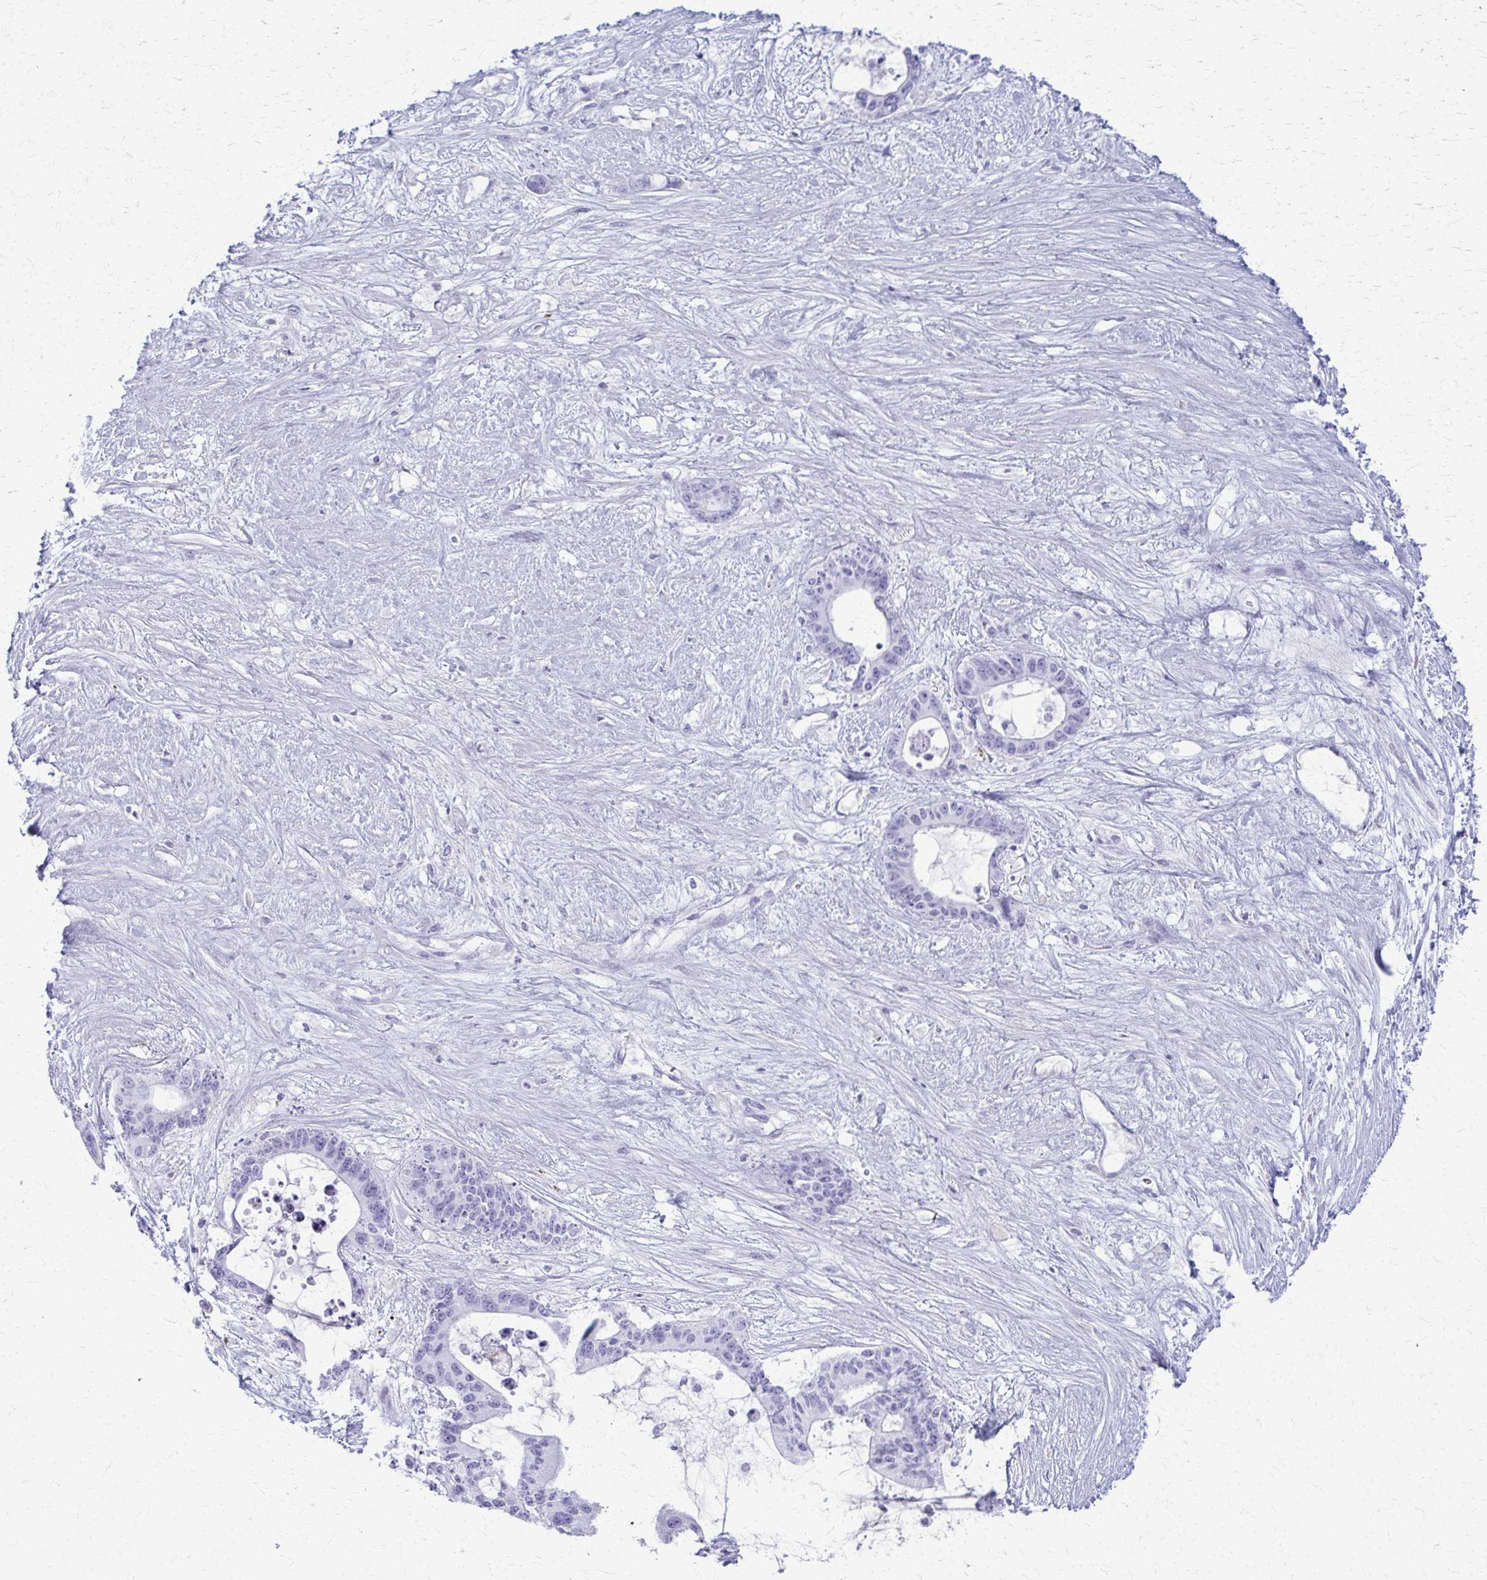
{"staining": {"intensity": "negative", "quantity": "none", "location": "none"}, "tissue": "liver cancer", "cell_type": "Tumor cells", "image_type": "cancer", "snomed": [{"axis": "morphology", "description": "Normal tissue, NOS"}, {"axis": "morphology", "description": "Cholangiocarcinoma"}, {"axis": "topography", "description": "Liver"}, {"axis": "topography", "description": "Peripheral nerve tissue"}], "caption": "Cholangiocarcinoma (liver) stained for a protein using IHC demonstrates no expression tumor cells.", "gene": "ACSM2B", "patient": {"sex": "female", "age": 73}}